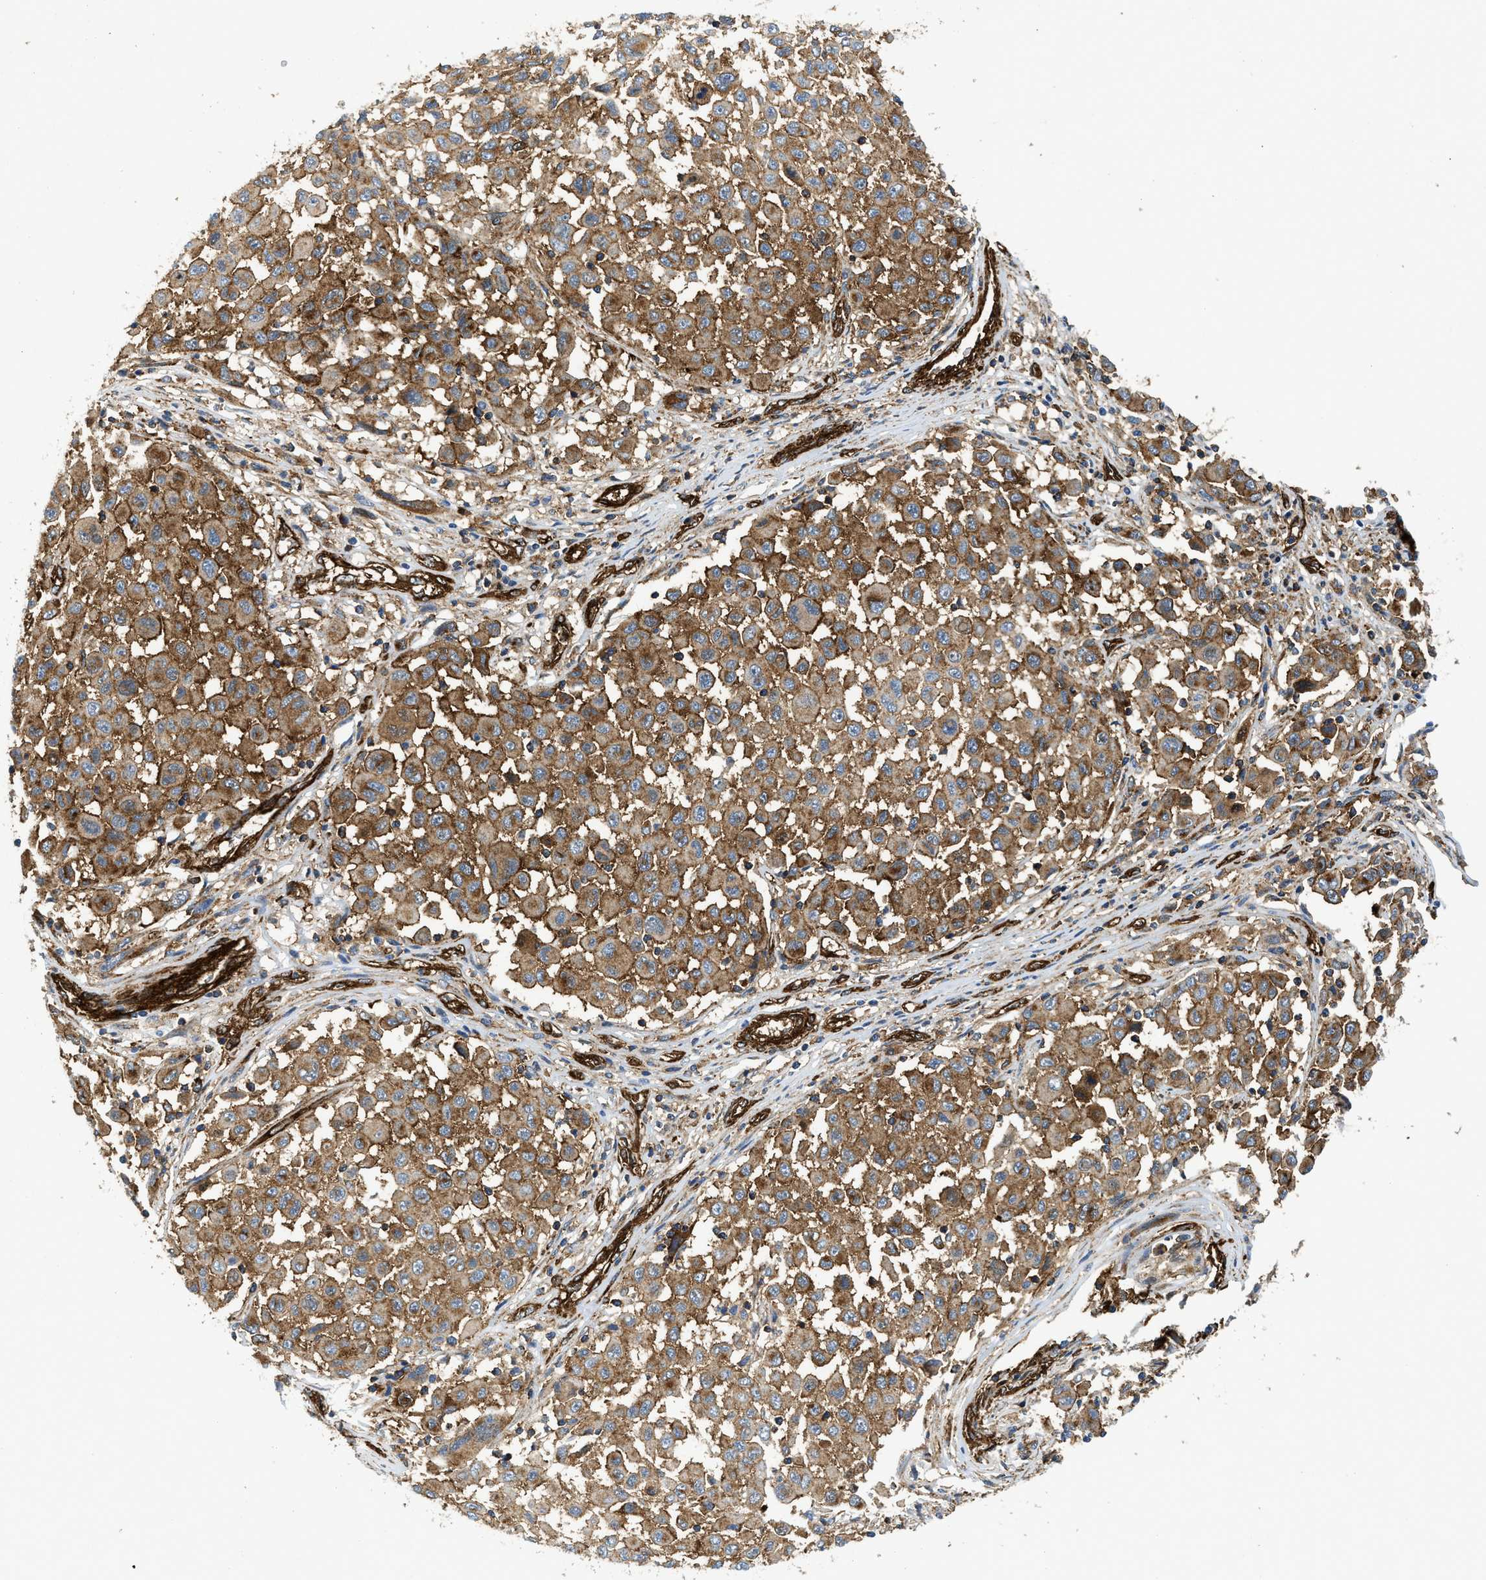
{"staining": {"intensity": "moderate", "quantity": ">75%", "location": "cytoplasmic/membranous"}, "tissue": "melanoma", "cell_type": "Tumor cells", "image_type": "cancer", "snomed": [{"axis": "morphology", "description": "Malignant melanoma, Metastatic site"}, {"axis": "topography", "description": "Lymph node"}], "caption": "A brown stain labels moderate cytoplasmic/membranous positivity of a protein in human malignant melanoma (metastatic site) tumor cells. Immunohistochemistry stains the protein in brown and the nuclei are stained blue.", "gene": "HIP1", "patient": {"sex": "male", "age": 61}}